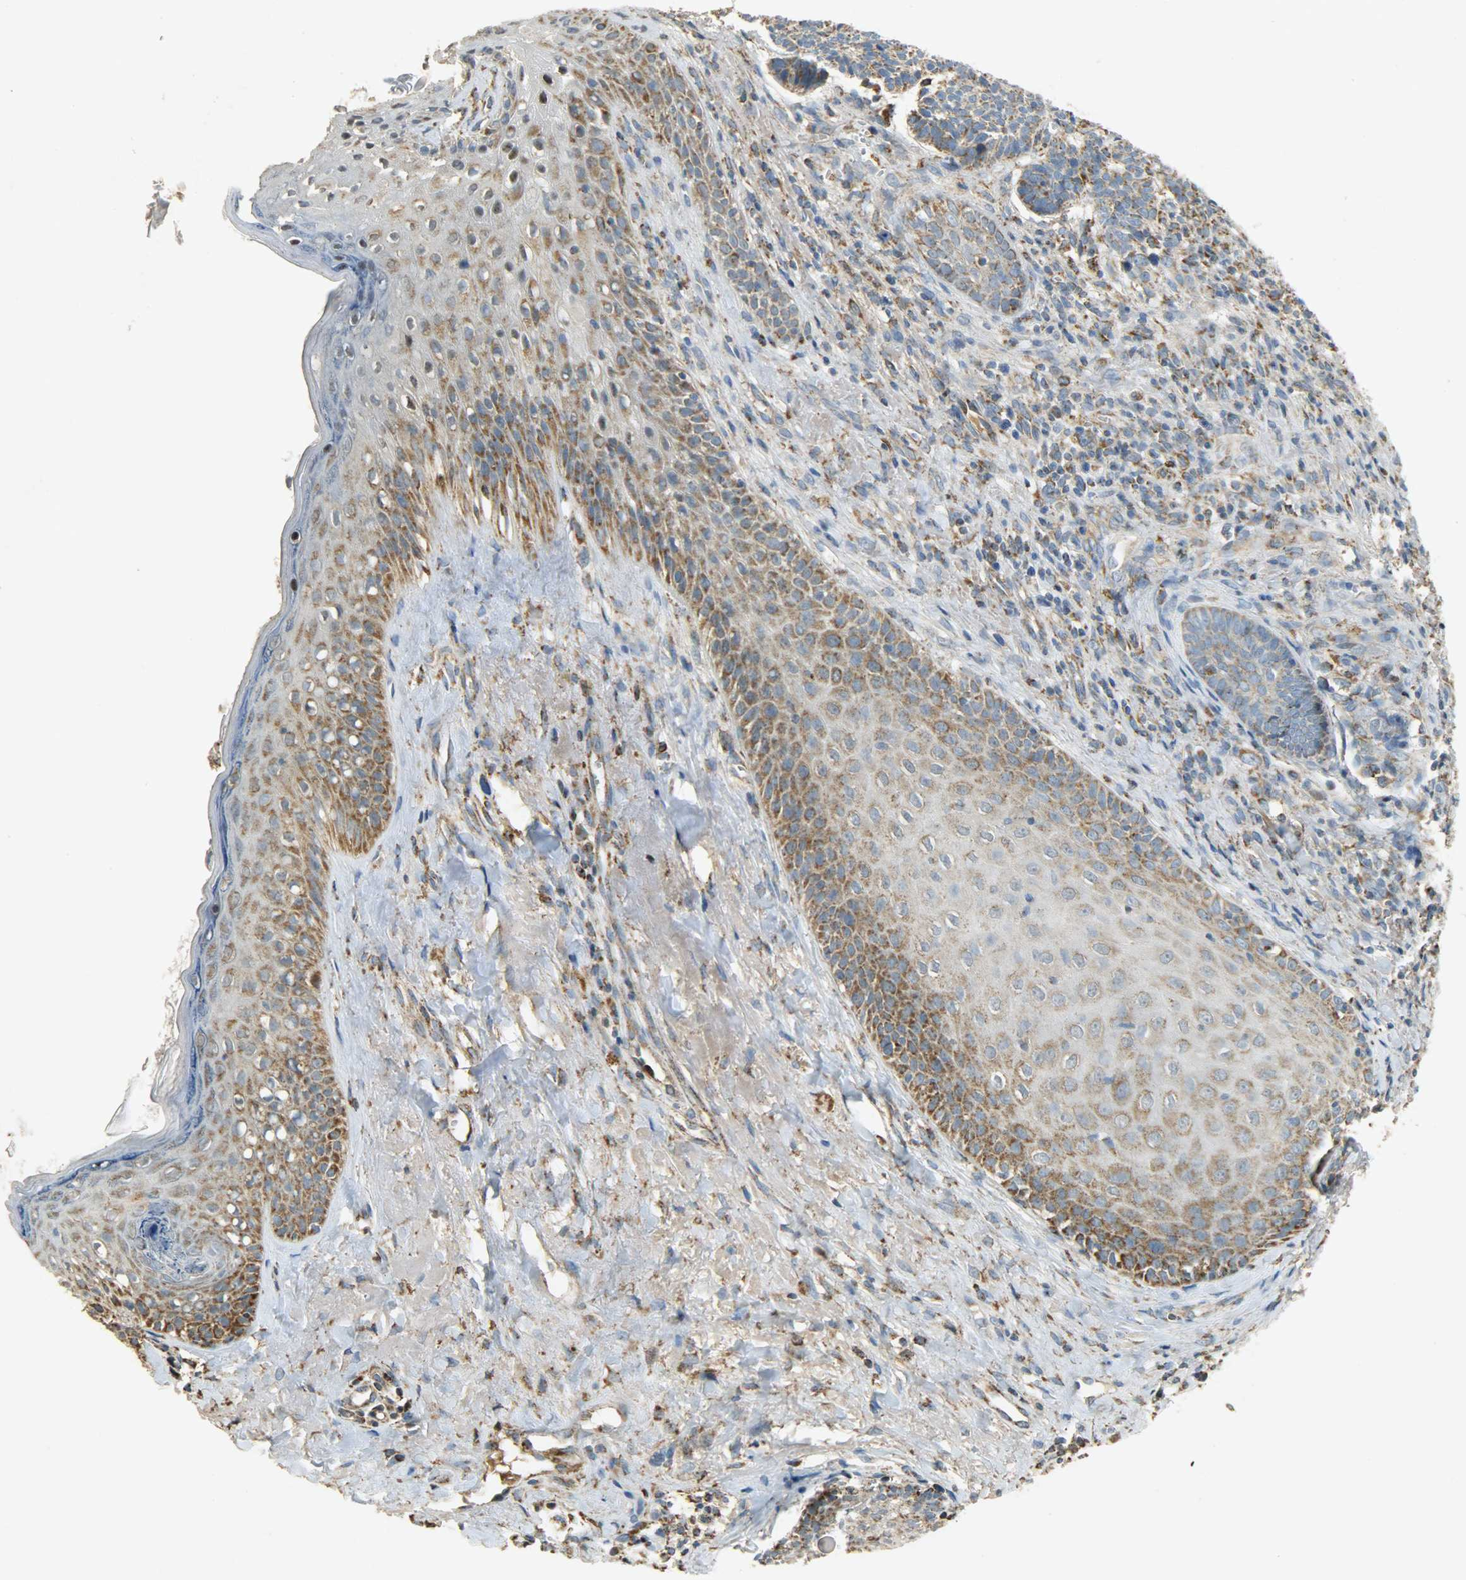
{"staining": {"intensity": "weak", "quantity": ">75%", "location": "cytoplasmic/membranous"}, "tissue": "skin cancer", "cell_type": "Tumor cells", "image_type": "cancer", "snomed": [{"axis": "morphology", "description": "Basal cell carcinoma"}, {"axis": "topography", "description": "Skin"}], "caption": "Weak cytoplasmic/membranous positivity is present in about >75% of tumor cells in basal cell carcinoma (skin).", "gene": "HDHD5", "patient": {"sex": "male", "age": 84}}